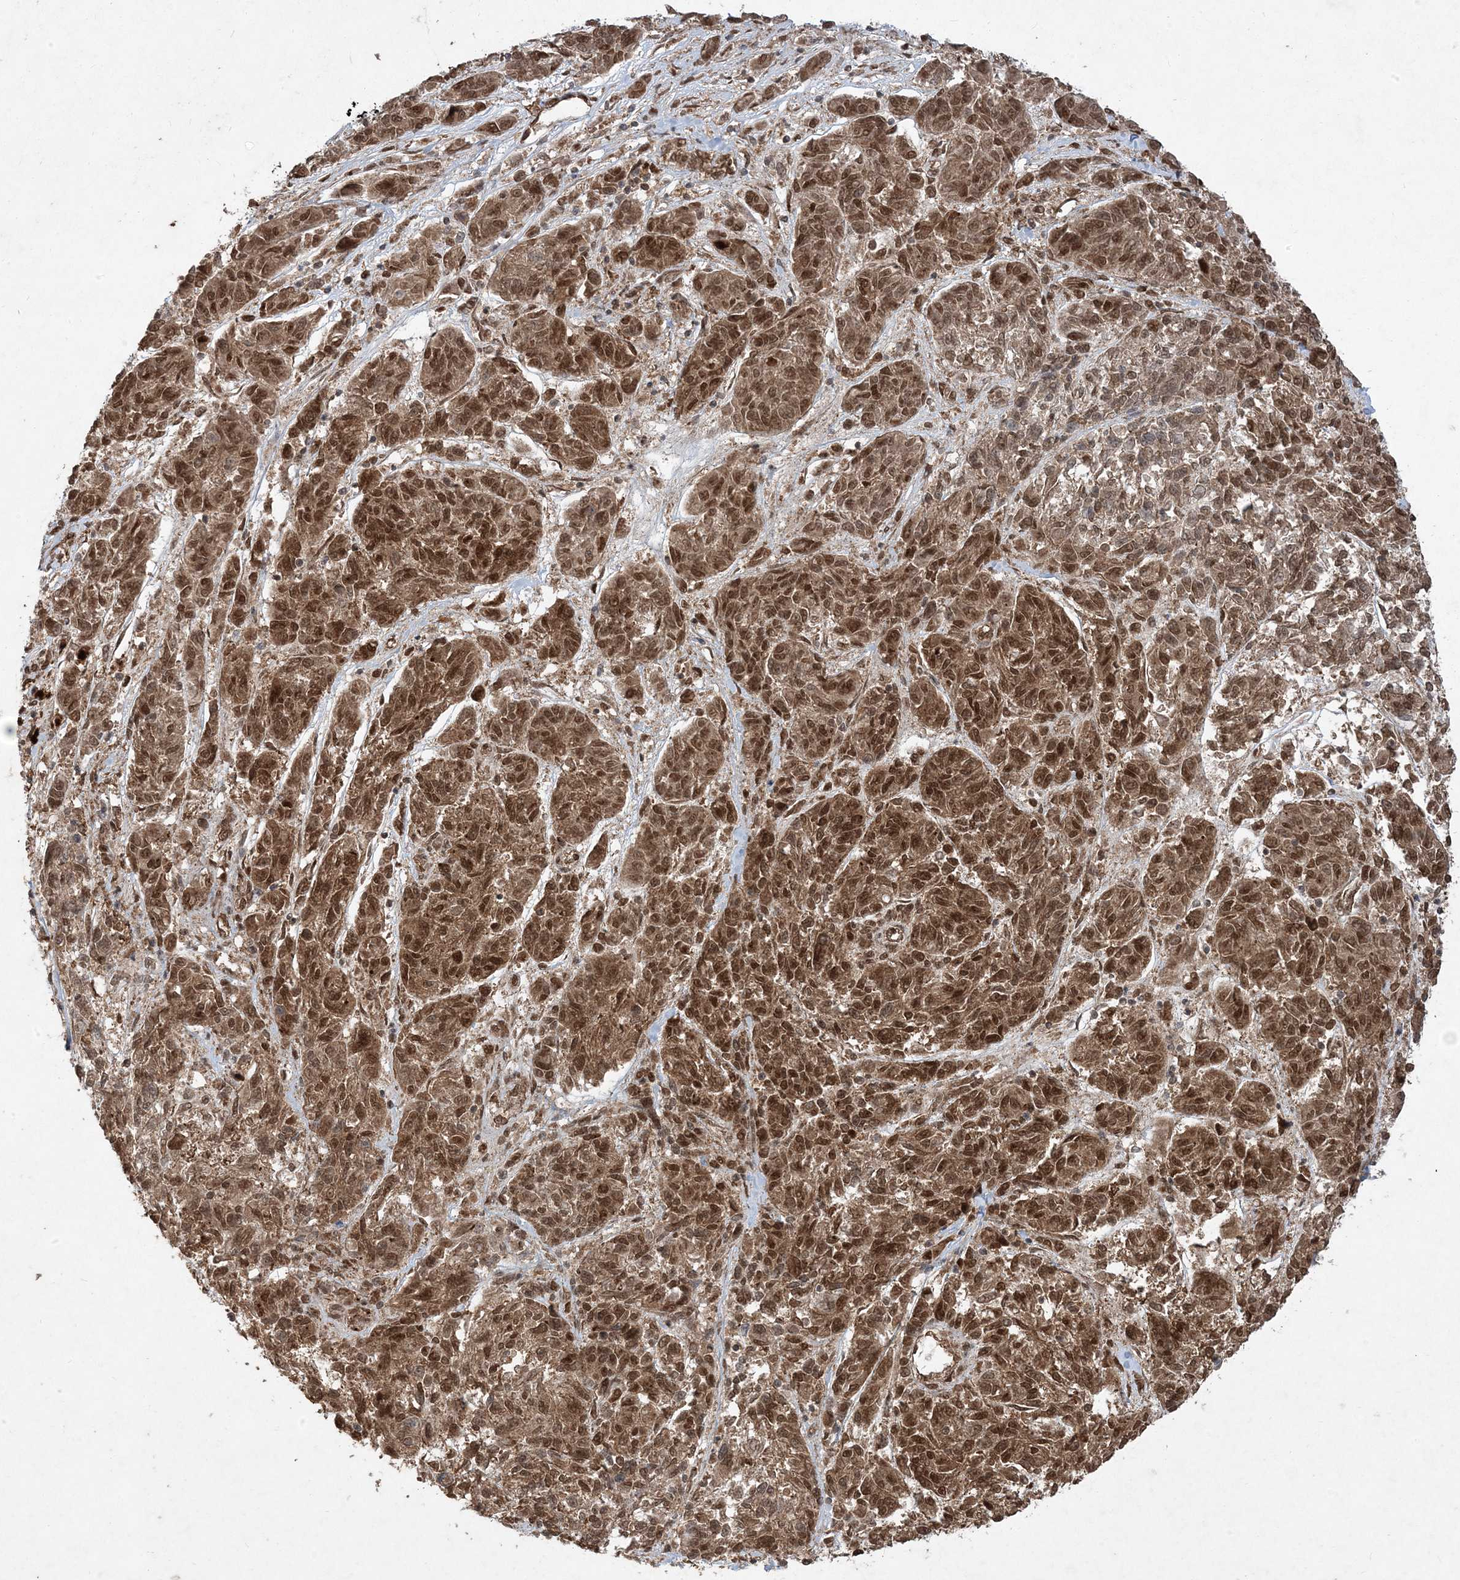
{"staining": {"intensity": "moderate", "quantity": ">75%", "location": "cytoplasmic/membranous,nuclear"}, "tissue": "melanoma", "cell_type": "Tumor cells", "image_type": "cancer", "snomed": [{"axis": "morphology", "description": "Malignant melanoma, NOS"}, {"axis": "topography", "description": "Skin"}], "caption": "High-magnification brightfield microscopy of malignant melanoma stained with DAB (brown) and counterstained with hematoxylin (blue). tumor cells exhibit moderate cytoplasmic/membranous and nuclear positivity is appreciated in approximately>75% of cells.", "gene": "PLEKHM2", "patient": {"sex": "male", "age": 53}}